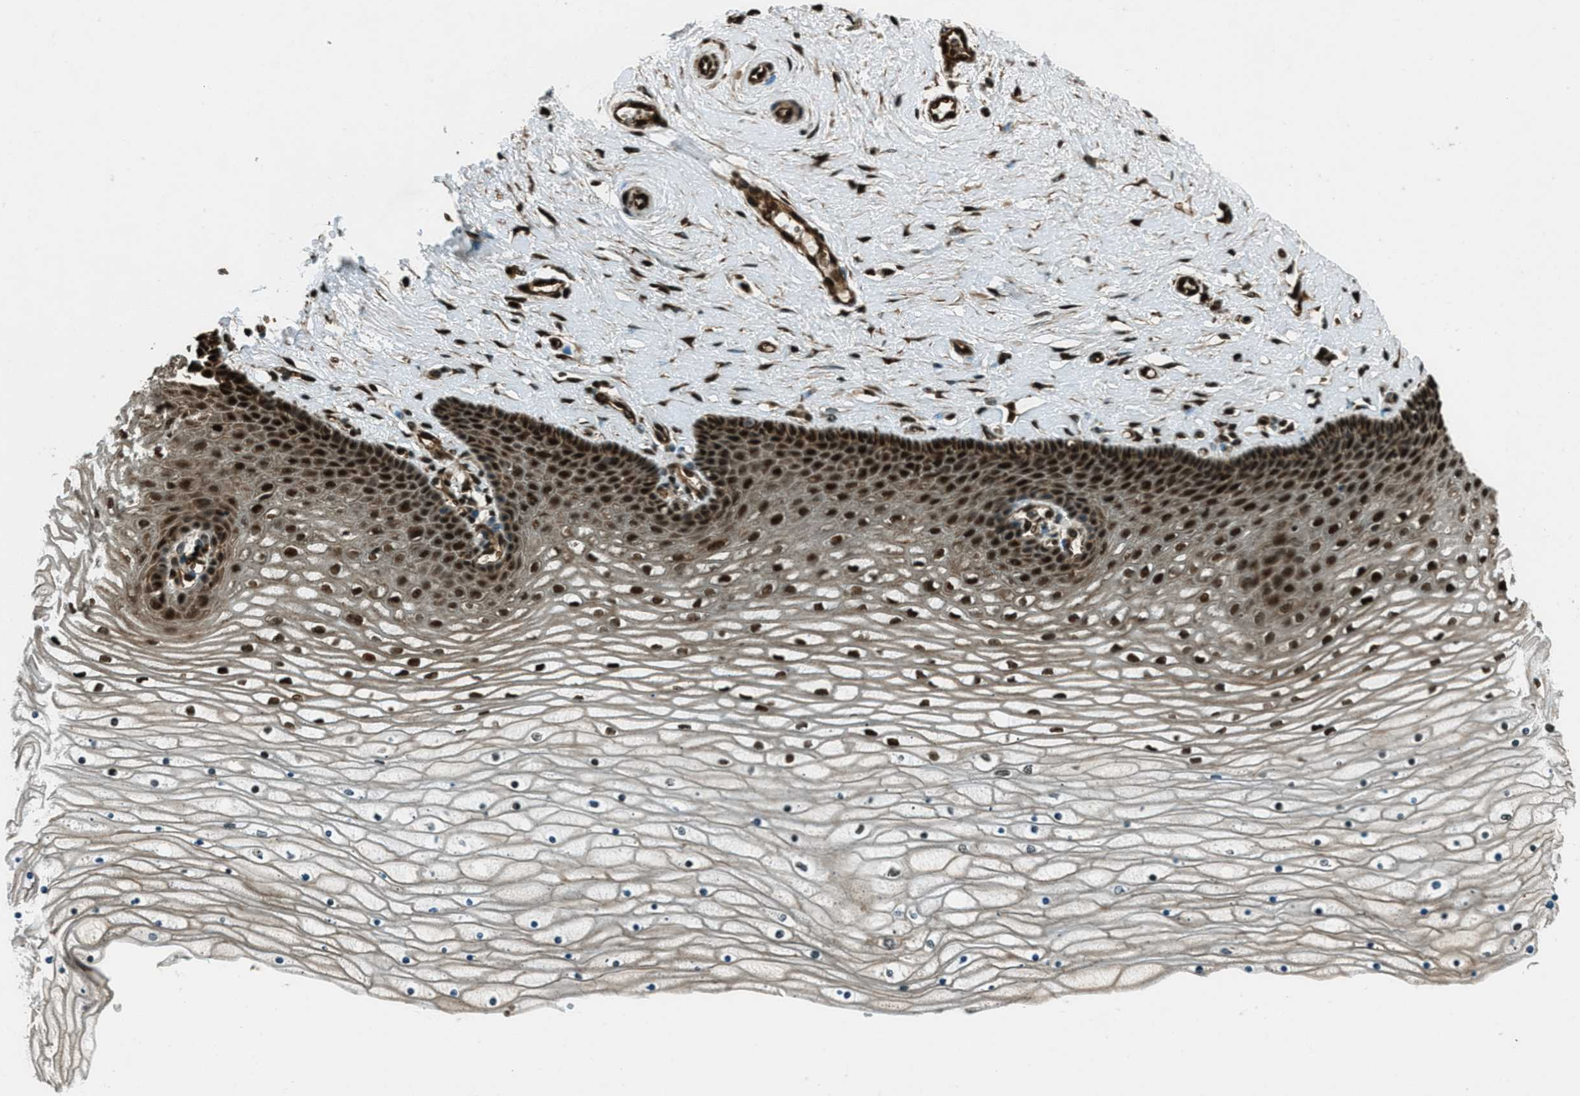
{"staining": {"intensity": "strong", "quantity": ">75%", "location": "nuclear"}, "tissue": "cervix", "cell_type": "Glandular cells", "image_type": "normal", "snomed": [{"axis": "morphology", "description": "Normal tissue, NOS"}, {"axis": "topography", "description": "Cervix"}], "caption": "This image reveals immunohistochemistry staining of unremarkable cervix, with high strong nuclear staining in approximately >75% of glandular cells.", "gene": "TARDBP", "patient": {"sex": "female", "age": 39}}